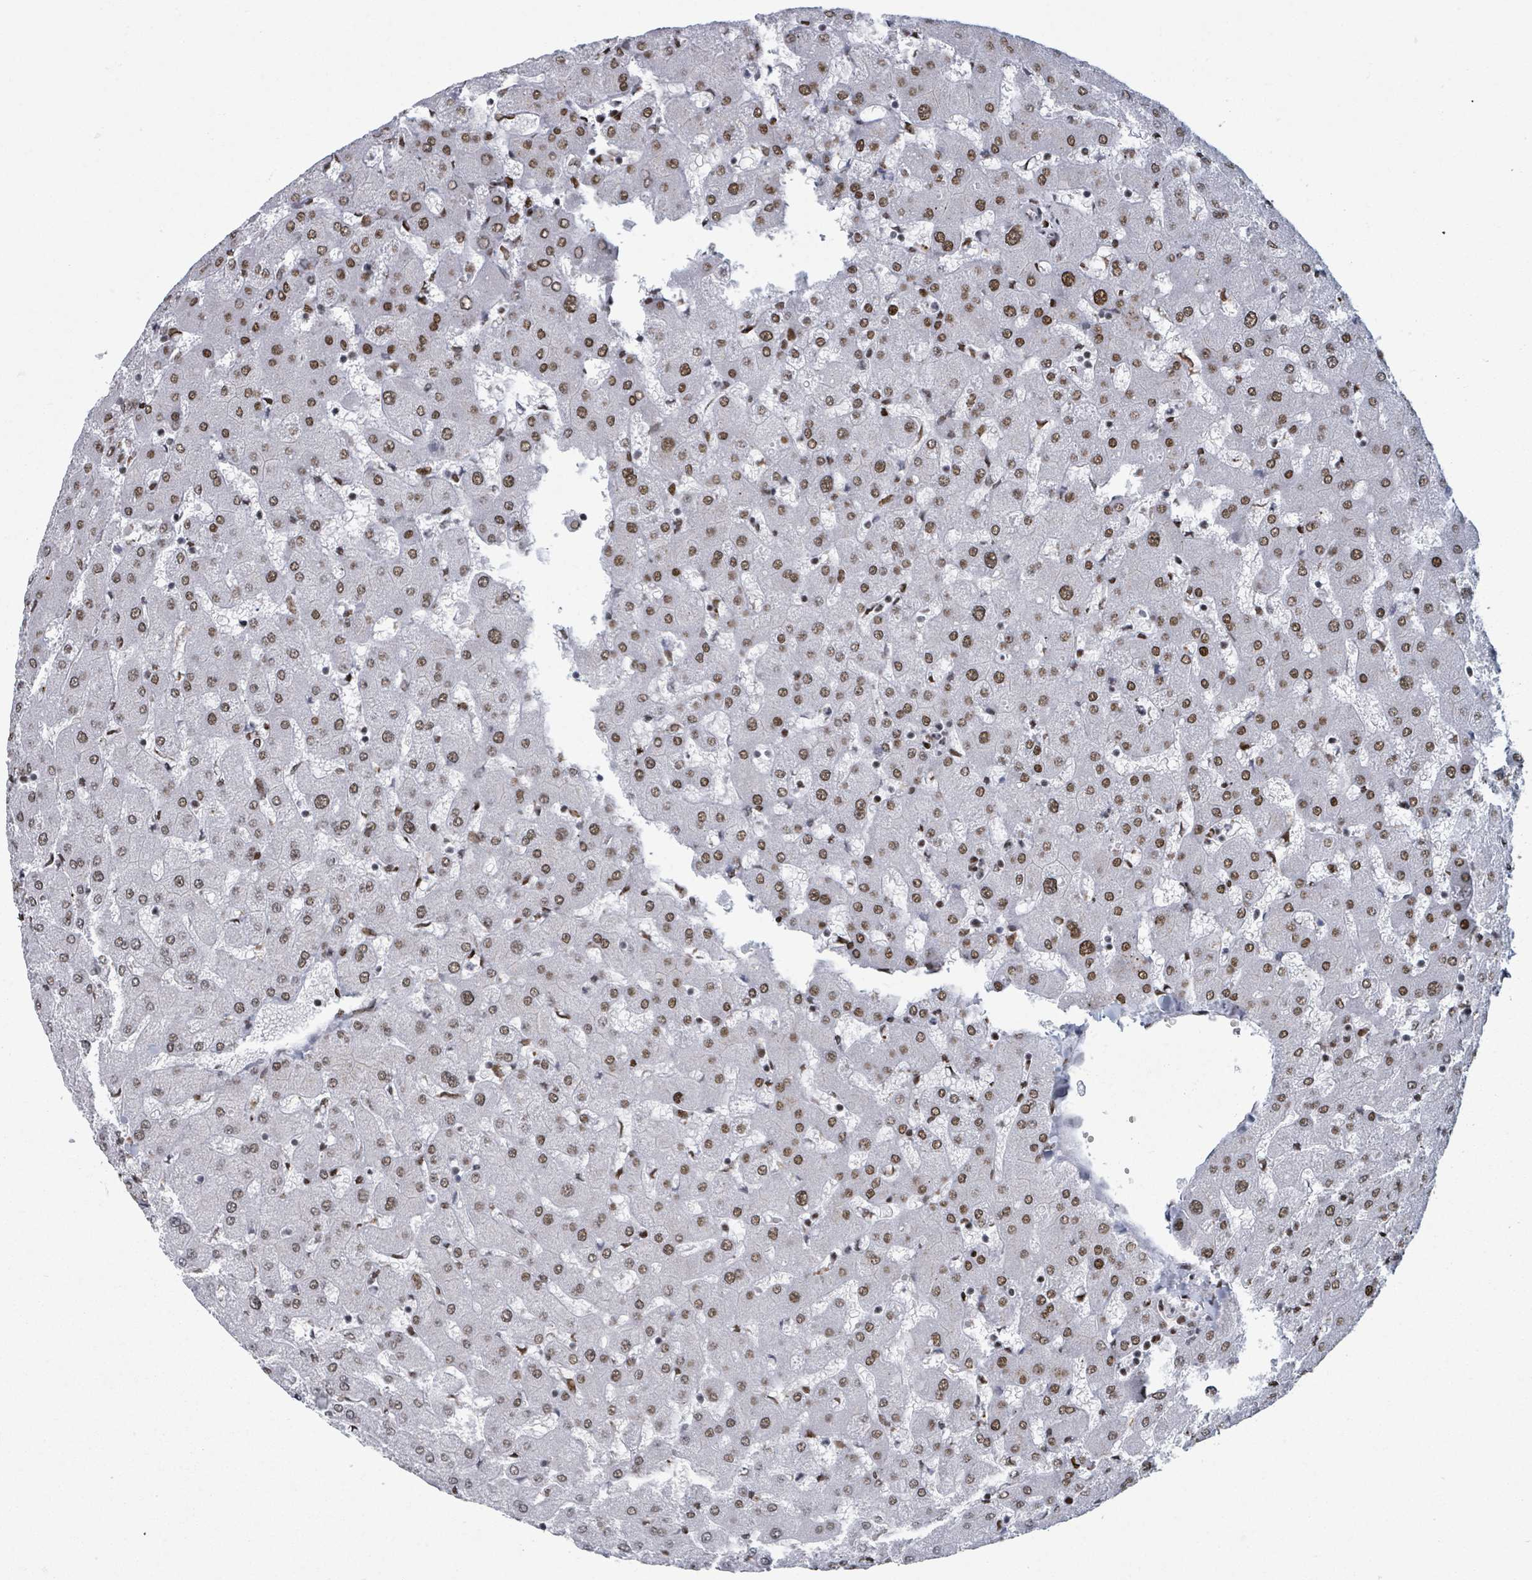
{"staining": {"intensity": "moderate", "quantity": "25%-75%", "location": "nuclear"}, "tissue": "liver", "cell_type": "Cholangiocytes", "image_type": "normal", "snomed": [{"axis": "morphology", "description": "Normal tissue, NOS"}, {"axis": "topography", "description": "Liver"}], "caption": "A photomicrograph showing moderate nuclear expression in about 25%-75% of cholangiocytes in benign liver, as visualized by brown immunohistochemical staining.", "gene": "DHX16", "patient": {"sex": "female", "age": 63}}